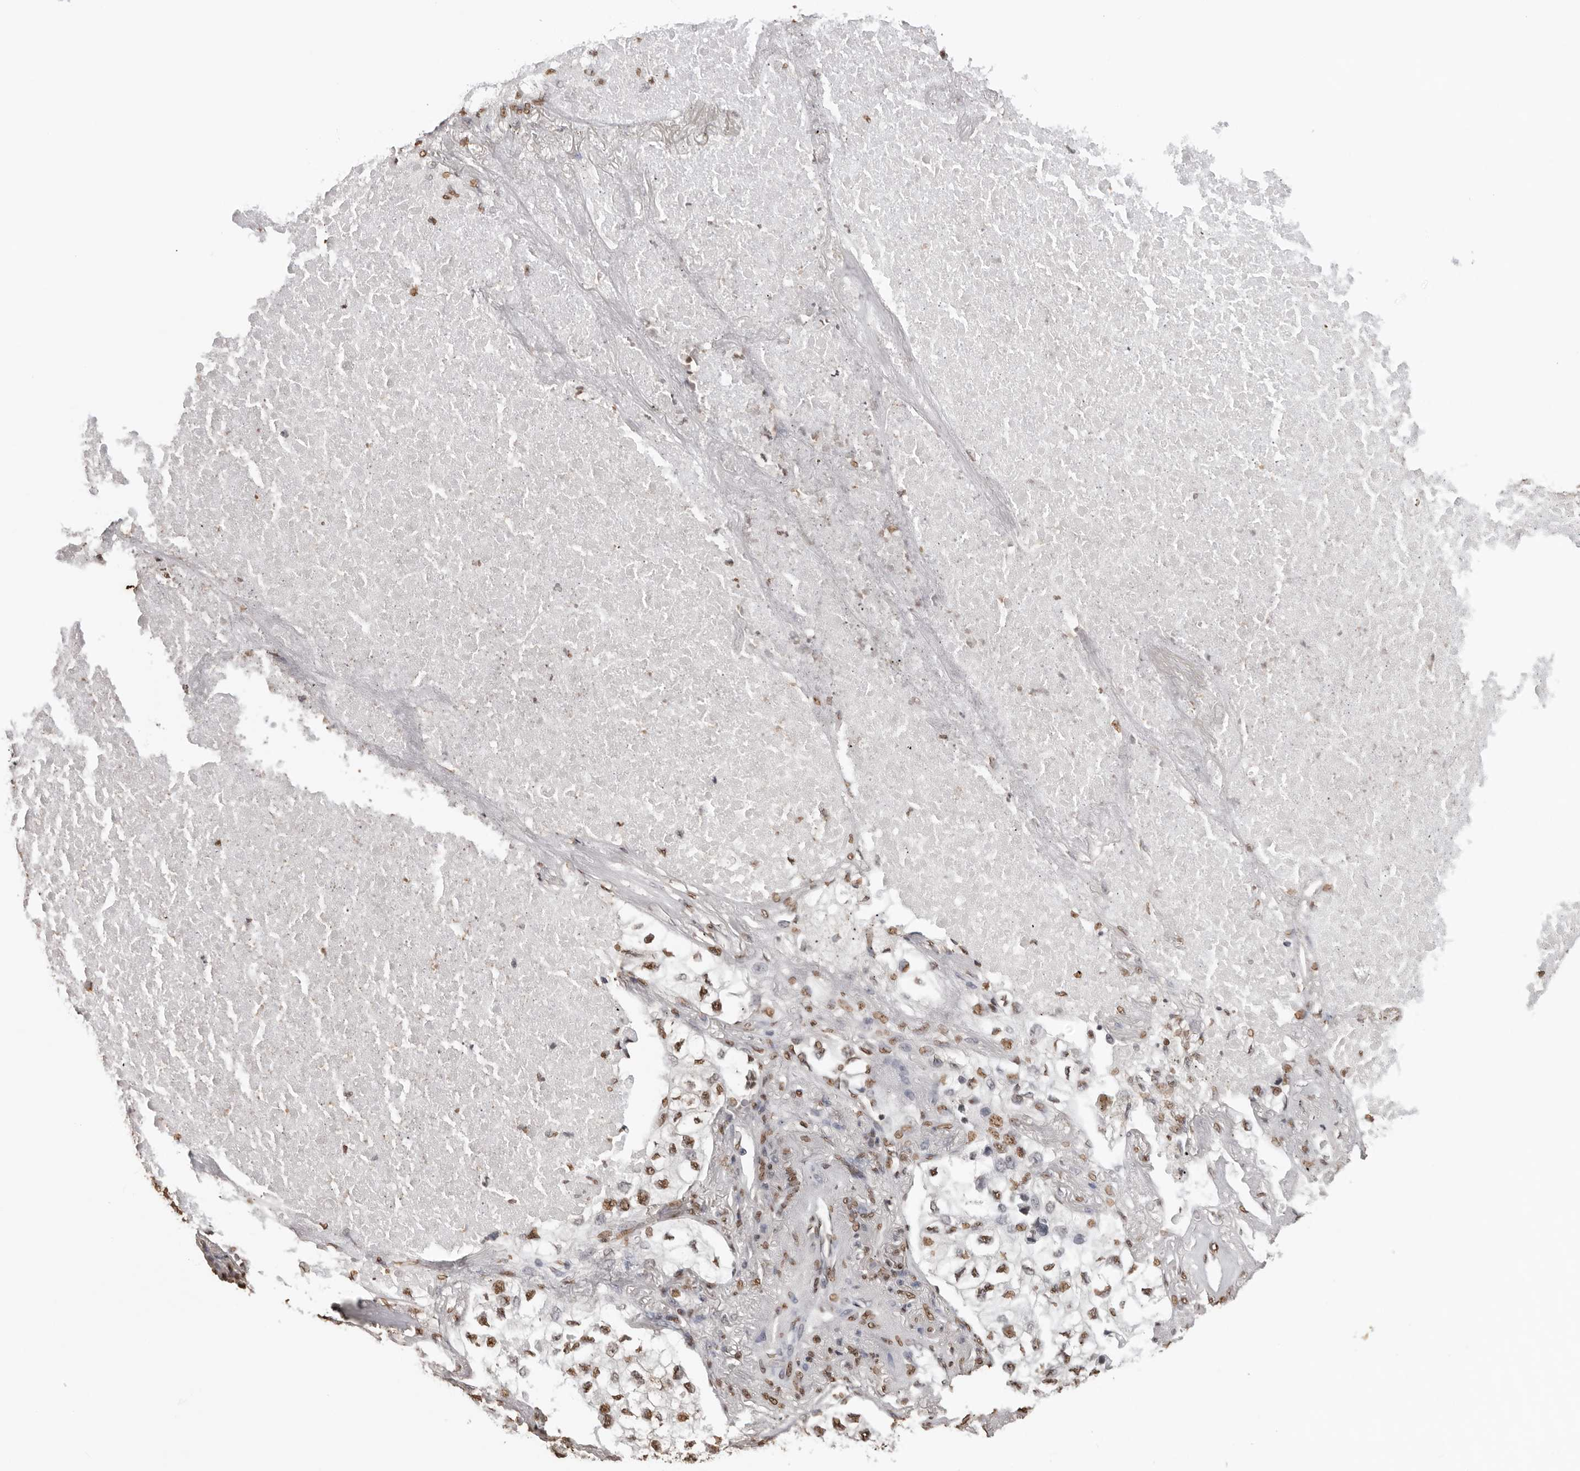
{"staining": {"intensity": "moderate", "quantity": ">75%", "location": "nuclear"}, "tissue": "lung cancer", "cell_type": "Tumor cells", "image_type": "cancer", "snomed": [{"axis": "morphology", "description": "Adenocarcinoma, NOS"}, {"axis": "topography", "description": "Lung"}], "caption": "A brown stain highlights moderate nuclear expression of a protein in human lung cancer tumor cells.", "gene": "OLIG3", "patient": {"sex": "male", "age": 63}}